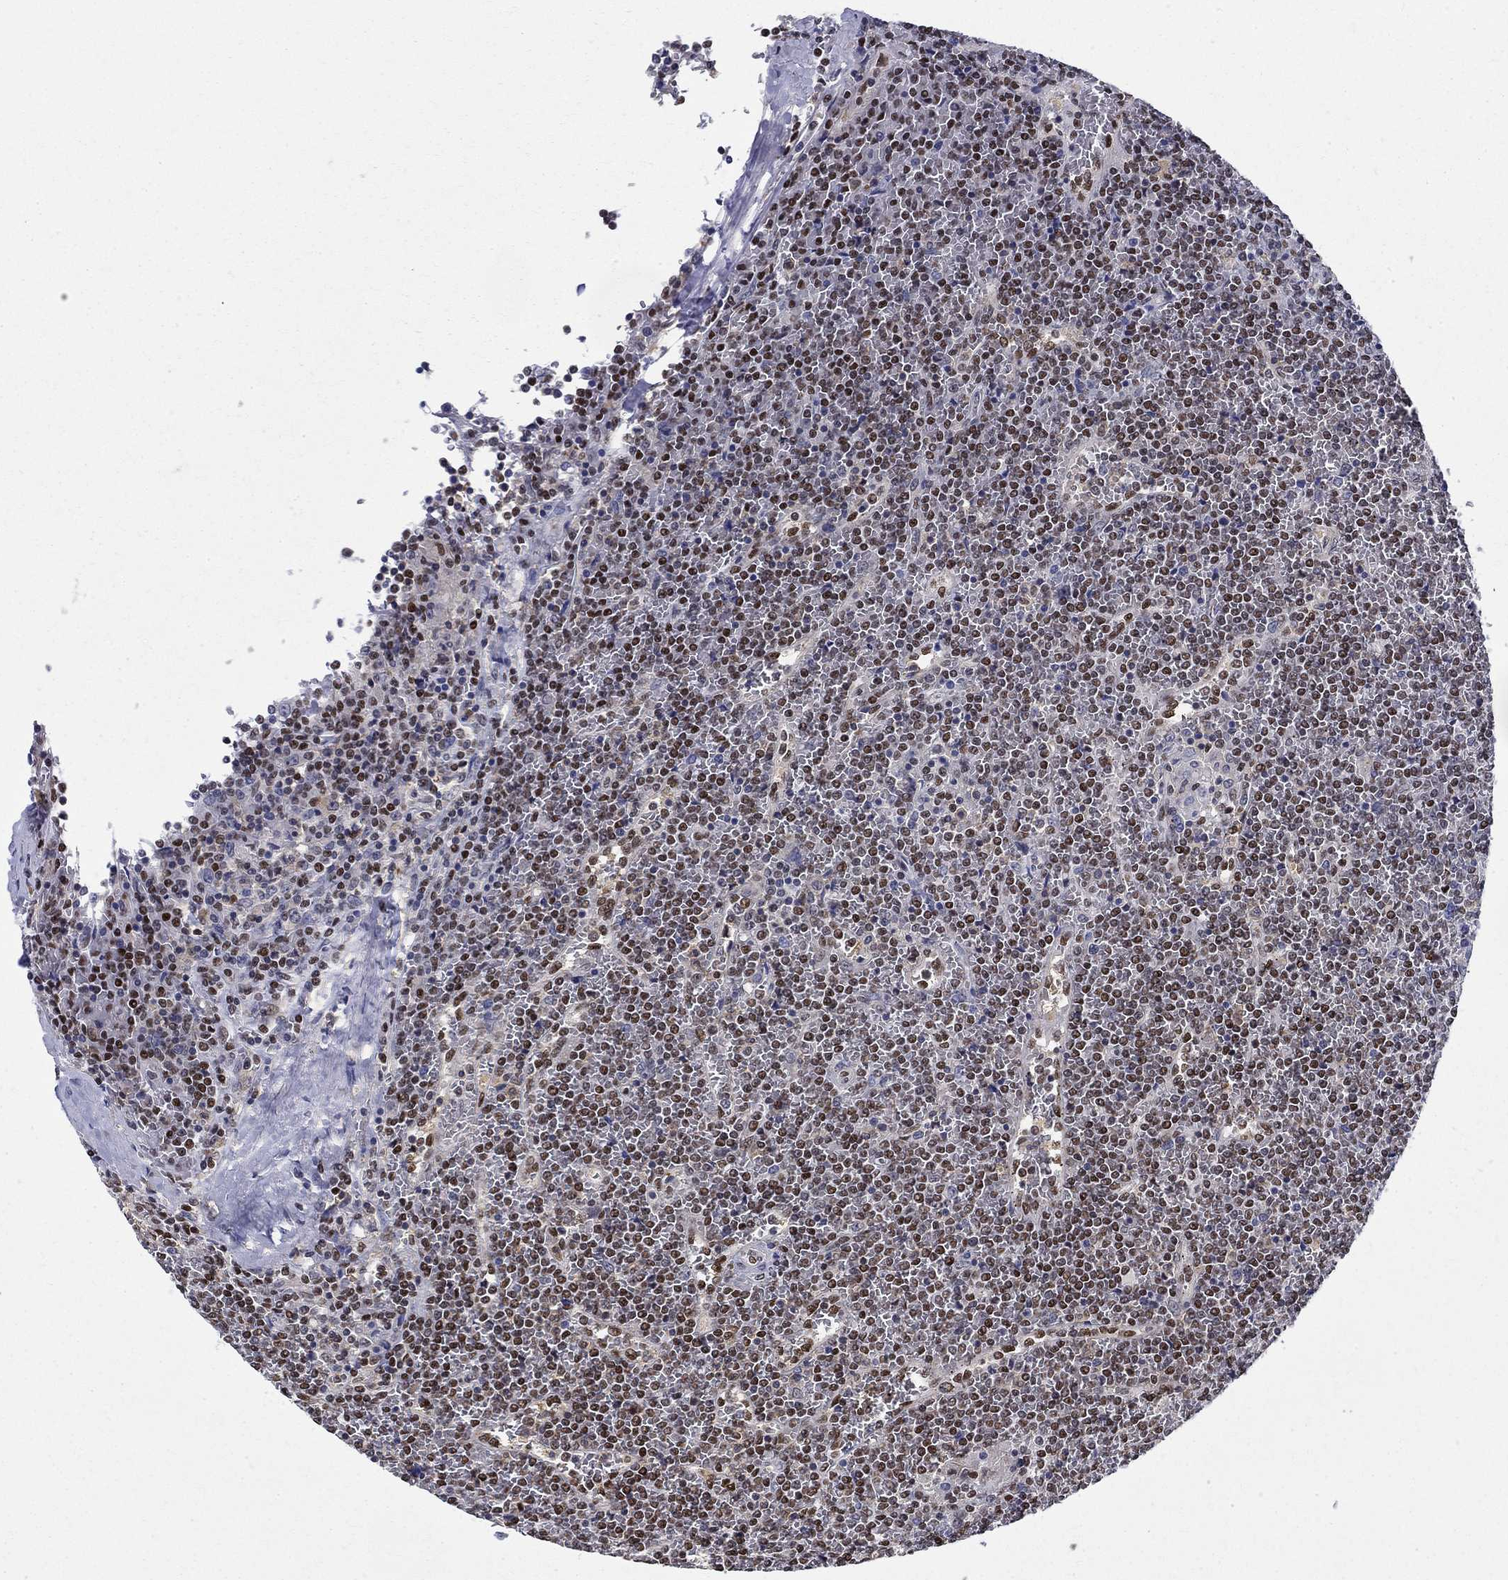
{"staining": {"intensity": "strong", "quantity": "25%-75%", "location": "nuclear"}, "tissue": "lymphoma", "cell_type": "Tumor cells", "image_type": "cancer", "snomed": [{"axis": "morphology", "description": "Malignant lymphoma, non-Hodgkin's type, Low grade"}, {"axis": "topography", "description": "Spleen"}], "caption": "Protein staining of low-grade malignant lymphoma, non-Hodgkin's type tissue demonstrates strong nuclear staining in about 25%-75% of tumor cells.", "gene": "ZNF594", "patient": {"sex": "female", "age": 19}}